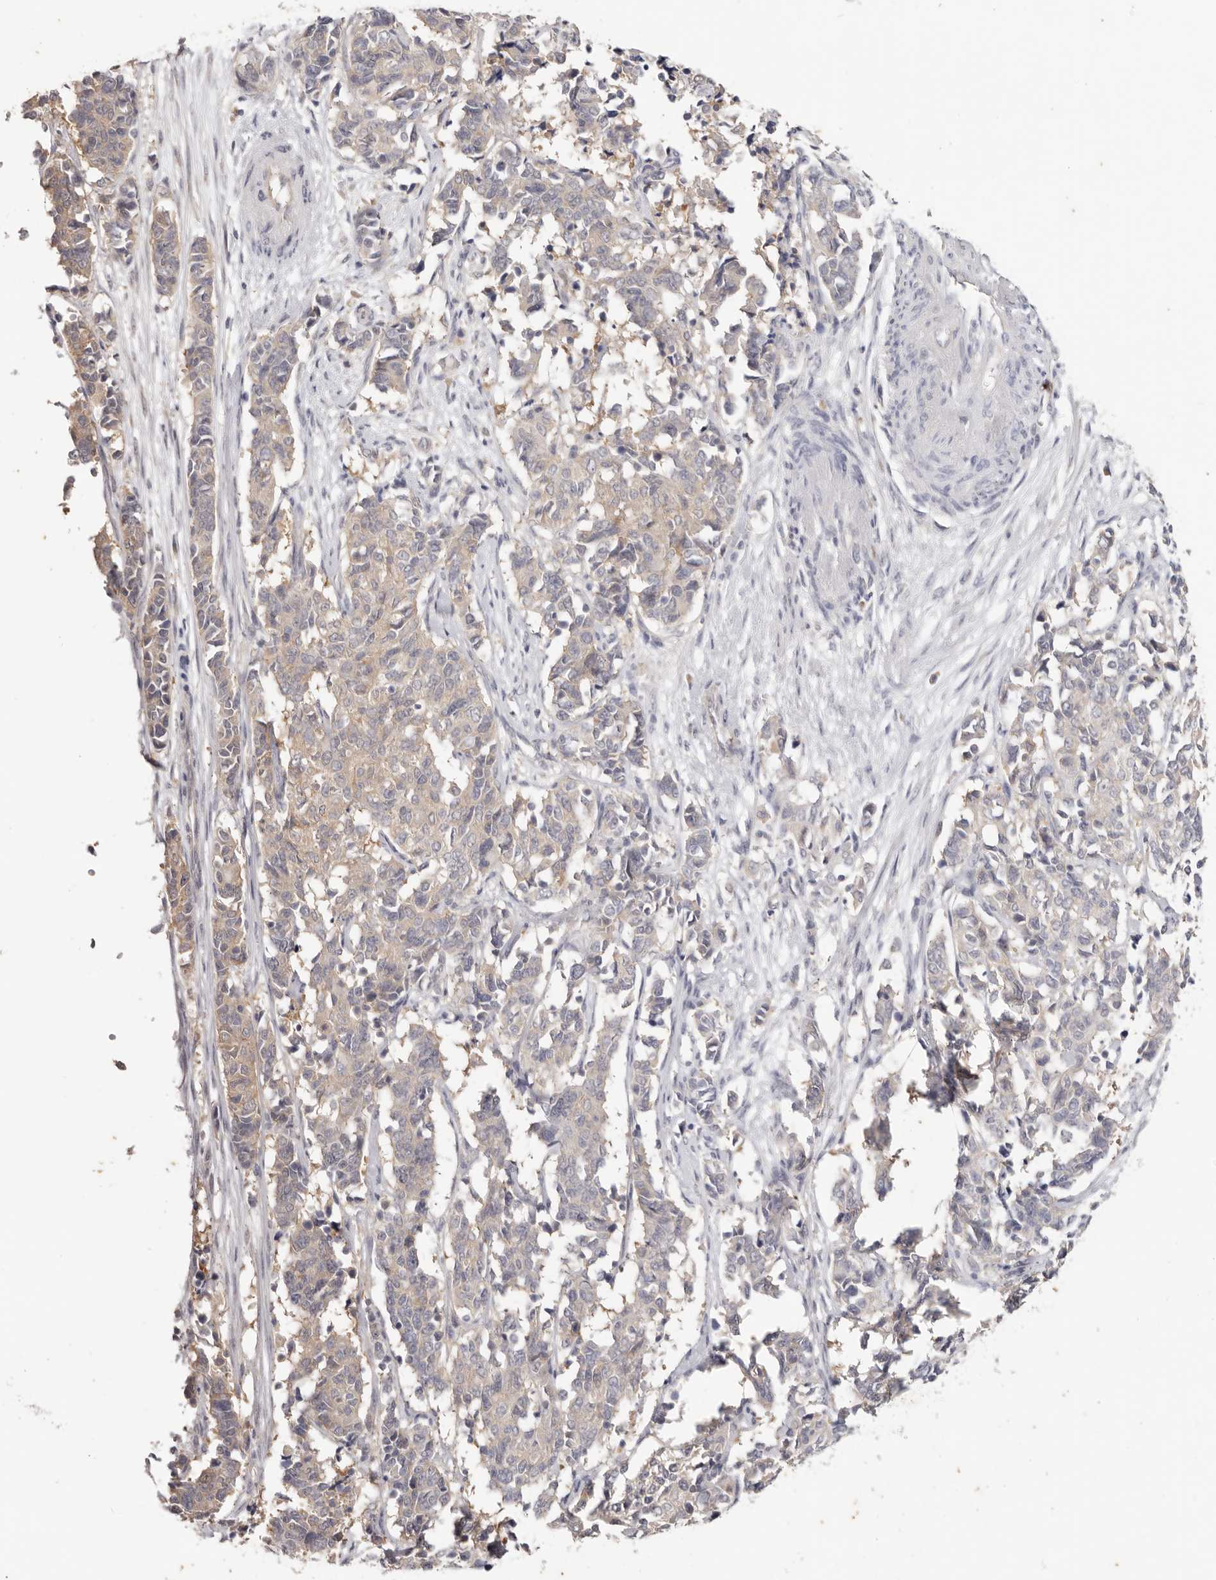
{"staining": {"intensity": "weak", "quantity": "25%-75%", "location": "cytoplasmic/membranous"}, "tissue": "cervical cancer", "cell_type": "Tumor cells", "image_type": "cancer", "snomed": [{"axis": "morphology", "description": "Normal tissue, NOS"}, {"axis": "morphology", "description": "Squamous cell carcinoma, NOS"}, {"axis": "topography", "description": "Cervix"}], "caption": "Immunohistochemical staining of human cervical cancer shows weak cytoplasmic/membranous protein expression in about 25%-75% of tumor cells.", "gene": "WDR77", "patient": {"sex": "female", "age": 35}}